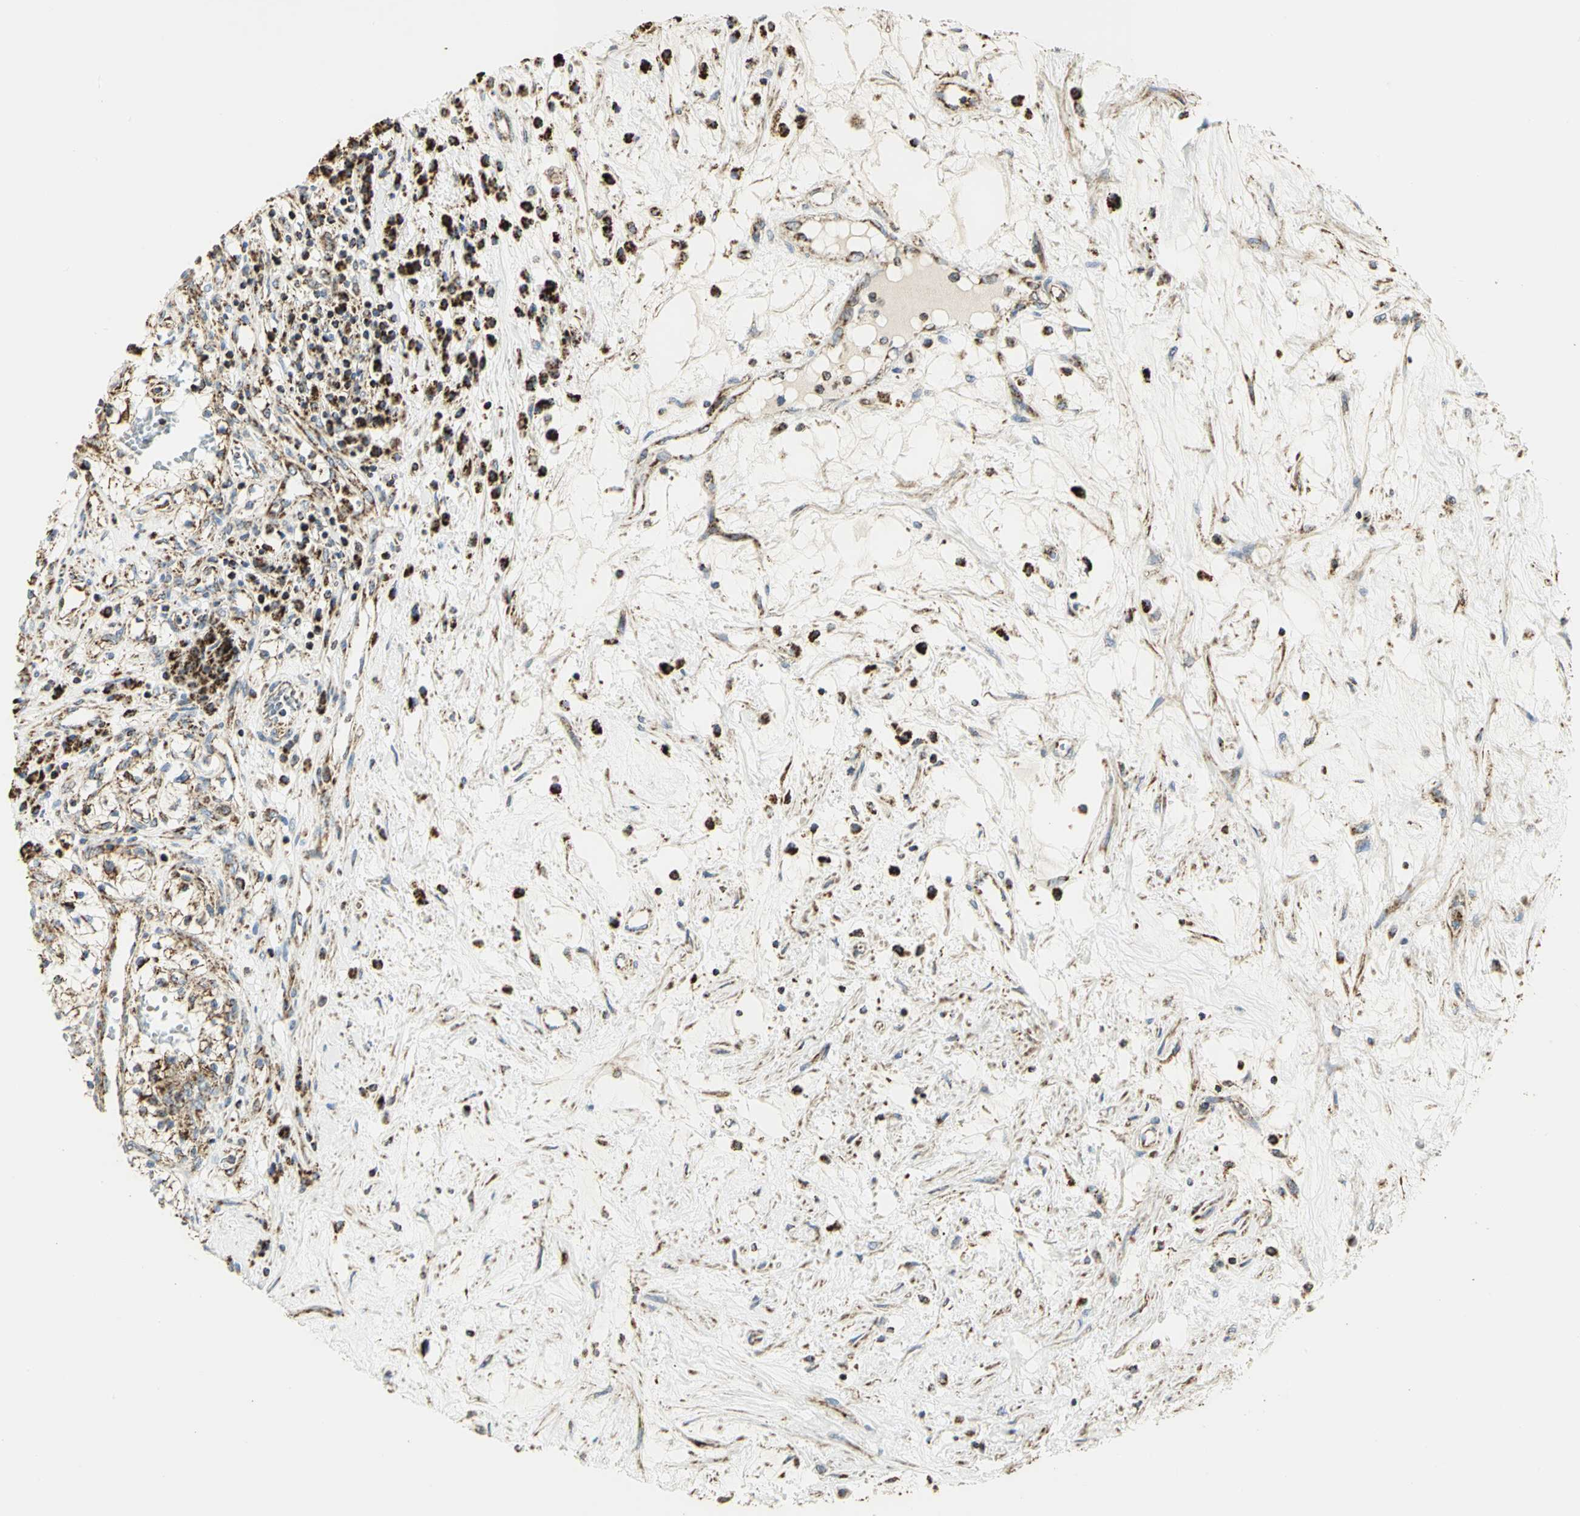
{"staining": {"intensity": "strong", "quantity": ">75%", "location": "cytoplasmic/membranous"}, "tissue": "renal cancer", "cell_type": "Tumor cells", "image_type": "cancer", "snomed": [{"axis": "morphology", "description": "Adenocarcinoma, NOS"}, {"axis": "topography", "description": "Kidney"}], "caption": "The histopathology image demonstrates immunohistochemical staining of renal cancer (adenocarcinoma). There is strong cytoplasmic/membranous staining is present in about >75% of tumor cells.", "gene": "VDAC1", "patient": {"sex": "male", "age": 68}}